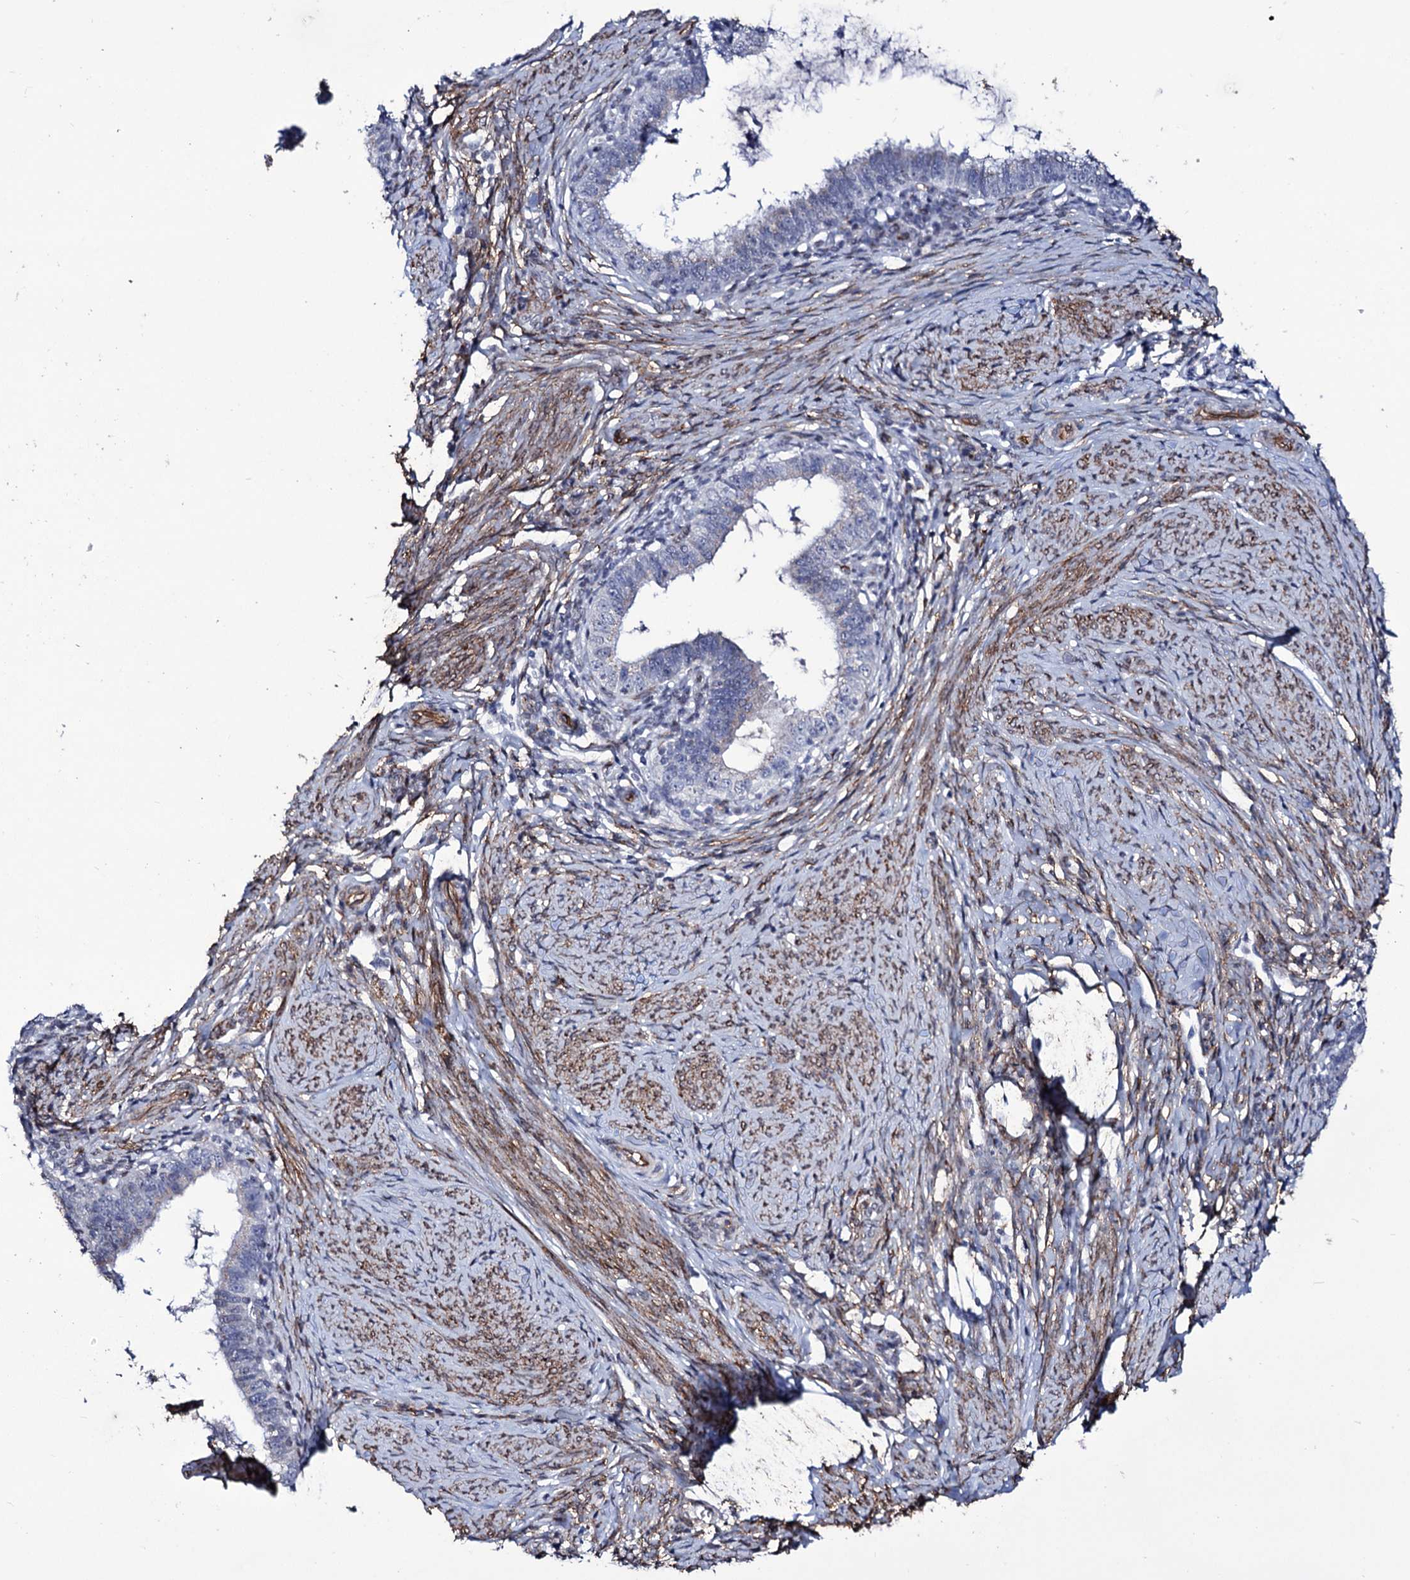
{"staining": {"intensity": "negative", "quantity": "none", "location": "none"}, "tissue": "cervical cancer", "cell_type": "Tumor cells", "image_type": "cancer", "snomed": [{"axis": "morphology", "description": "Adenocarcinoma, NOS"}, {"axis": "topography", "description": "Cervix"}], "caption": "High power microscopy histopathology image of an immunohistochemistry histopathology image of adenocarcinoma (cervical), revealing no significant staining in tumor cells.", "gene": "ZC3H12C", "patient": {"sex": "female", "age": 36}}